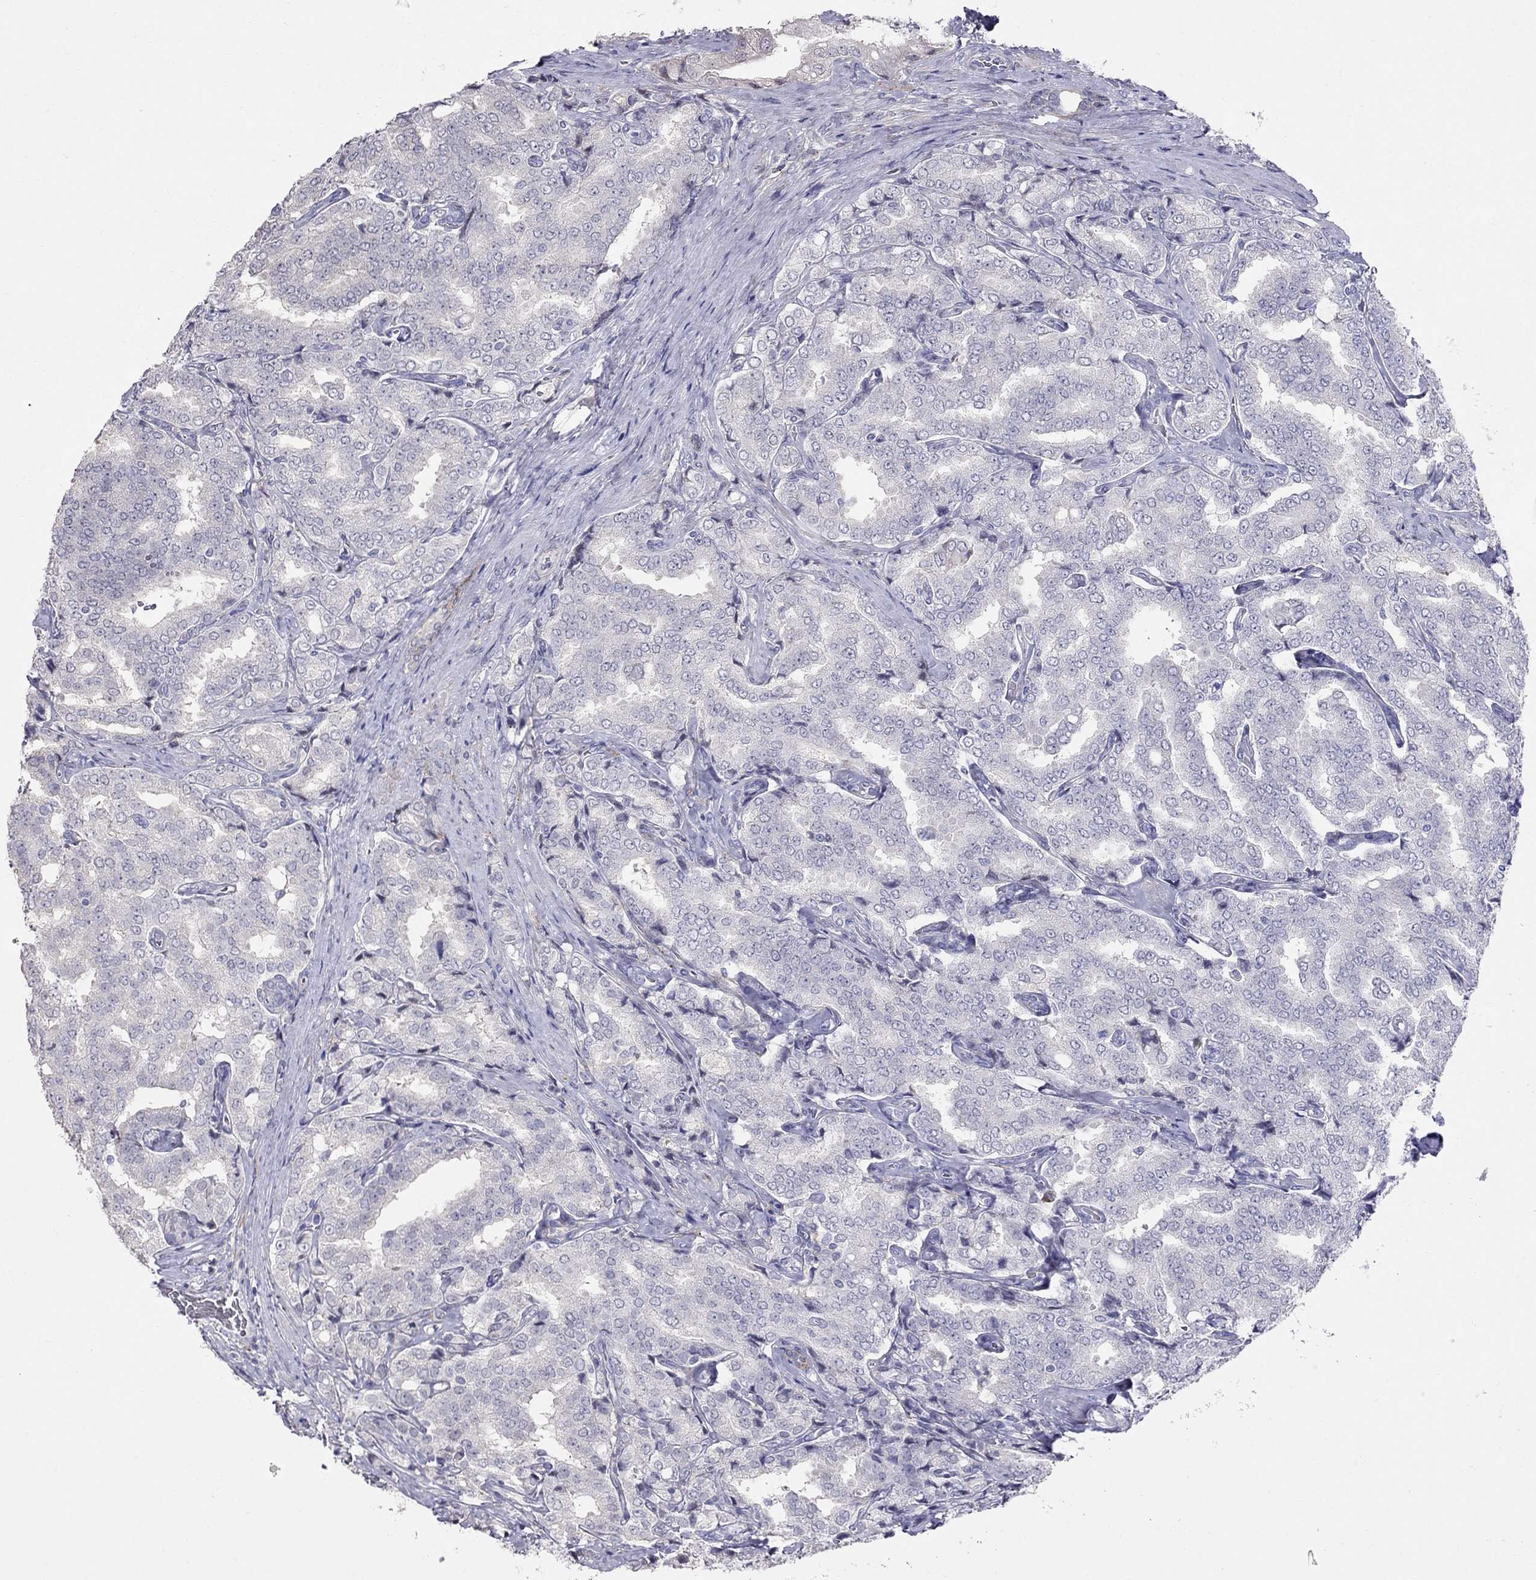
{"staining": {"intensity": "negative", "quantity": "none", "location": "none"}, "tissue": "prostate cancer", "cell_type": "Tumor cells", "image_type": "cancer", "snomed": [{"axis": "morphology", "description": "Adenocarcinoma, NOS"}, {"axis": "topography", "description": "Prostate"}], "caption": "This is a histopathology image of immunohistochemistry (IHC) staining of adenocarcinoma (prostate), which shows no staining in tumor cells.", "gene": "MAGEB4", "patient": {"sex": "male", "age": 65}}